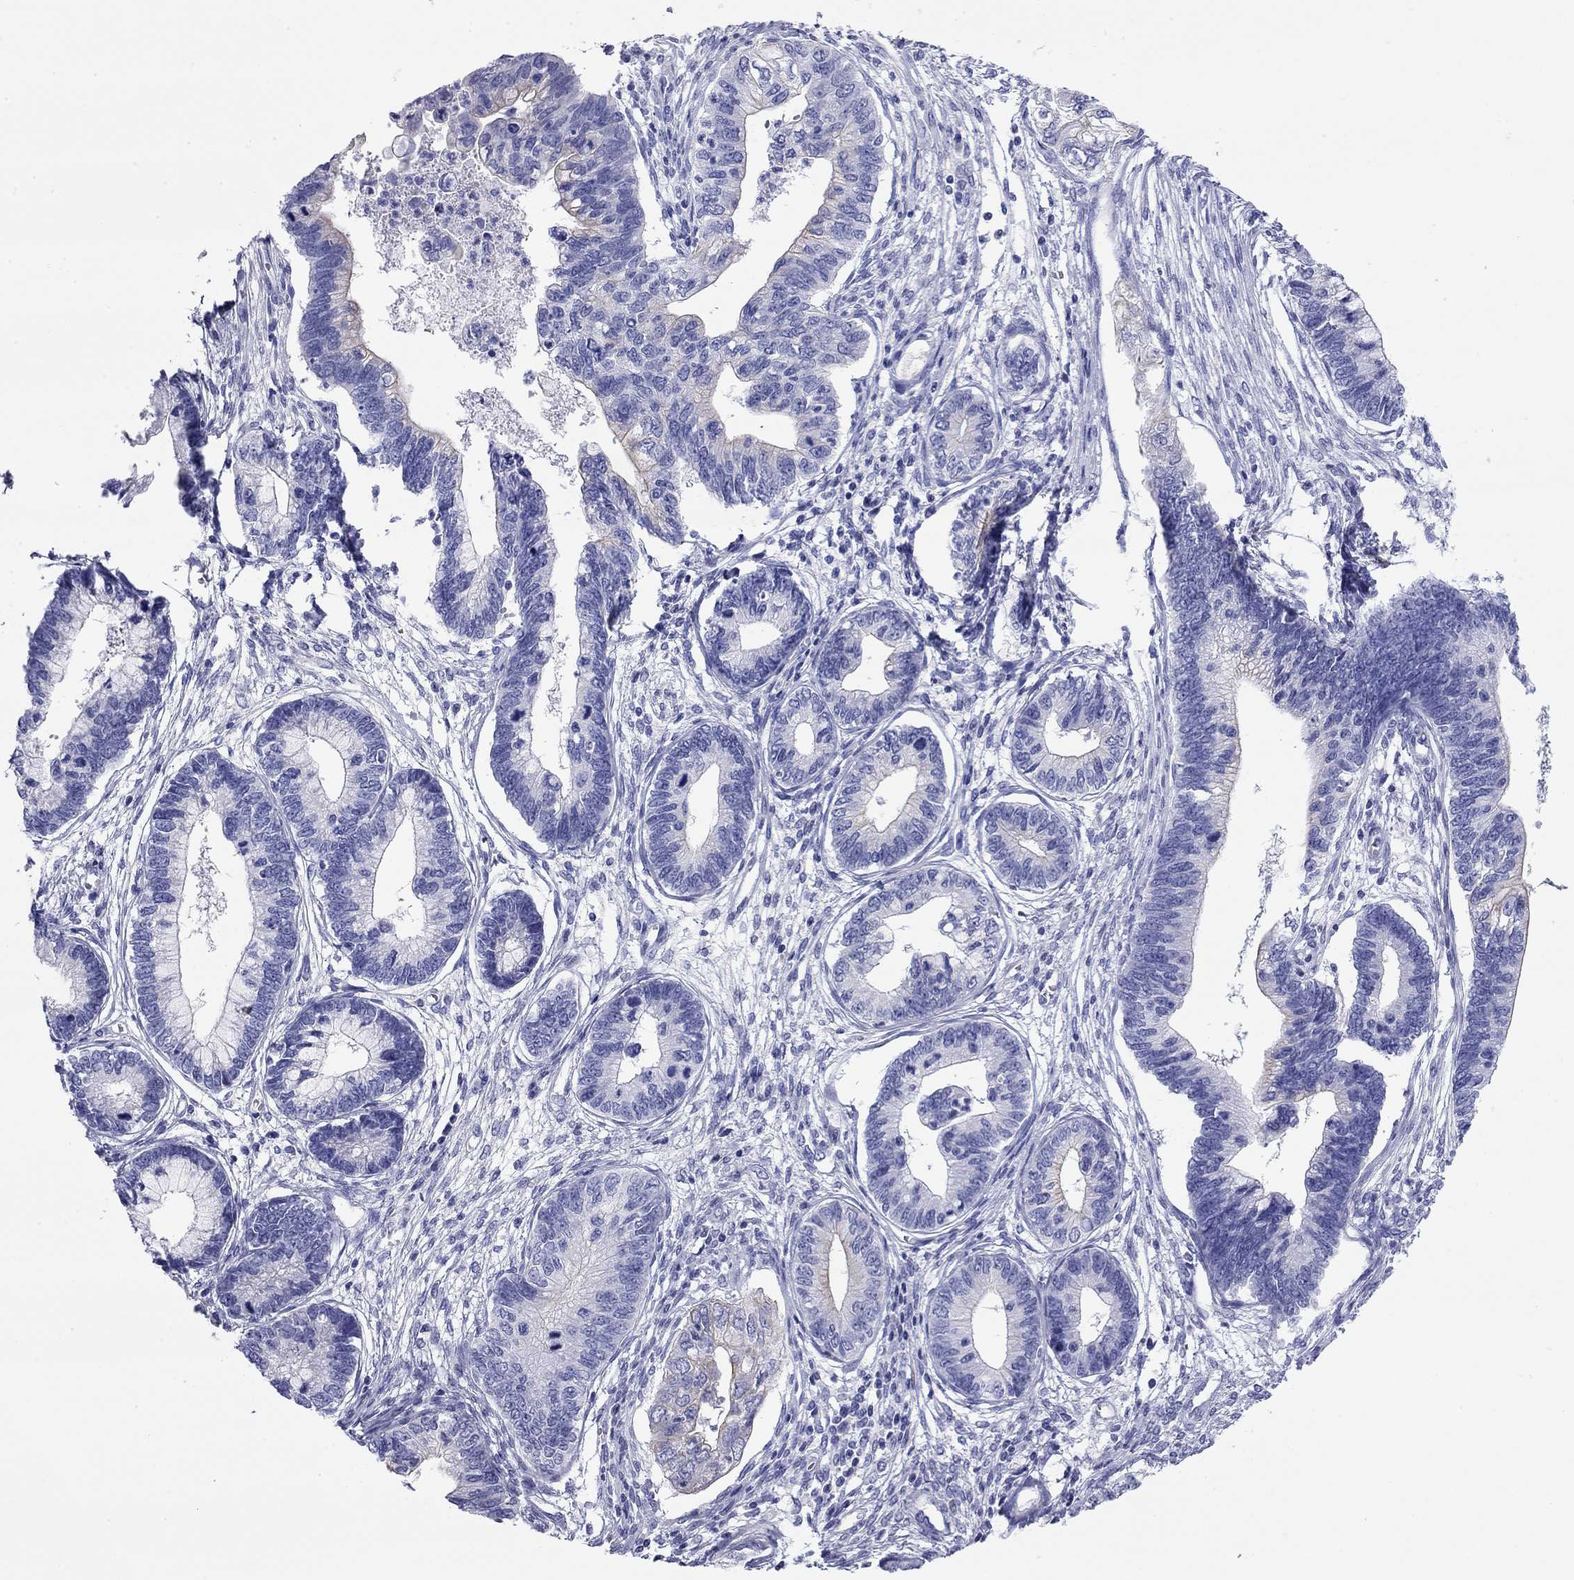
{"staining": {"intensity": "negative", "quantity": "none", "location": "none"}, "tissue": "cervical cancer", "cell_type": "Tumor cells", "image_type": "cancer", "snomed": [{"axis": "morphology", "description": "Adenocarcinoma, NOS"}, {"axis": "topography", "description": "Cervix"}], "caption": "A high-resolution micrograph shows IHC staining of cervical cancer, which demonstrates no significant positivity in tumor cells.", "gene": "CMYA5", "patient": {"sex": "female", "age": 44}}